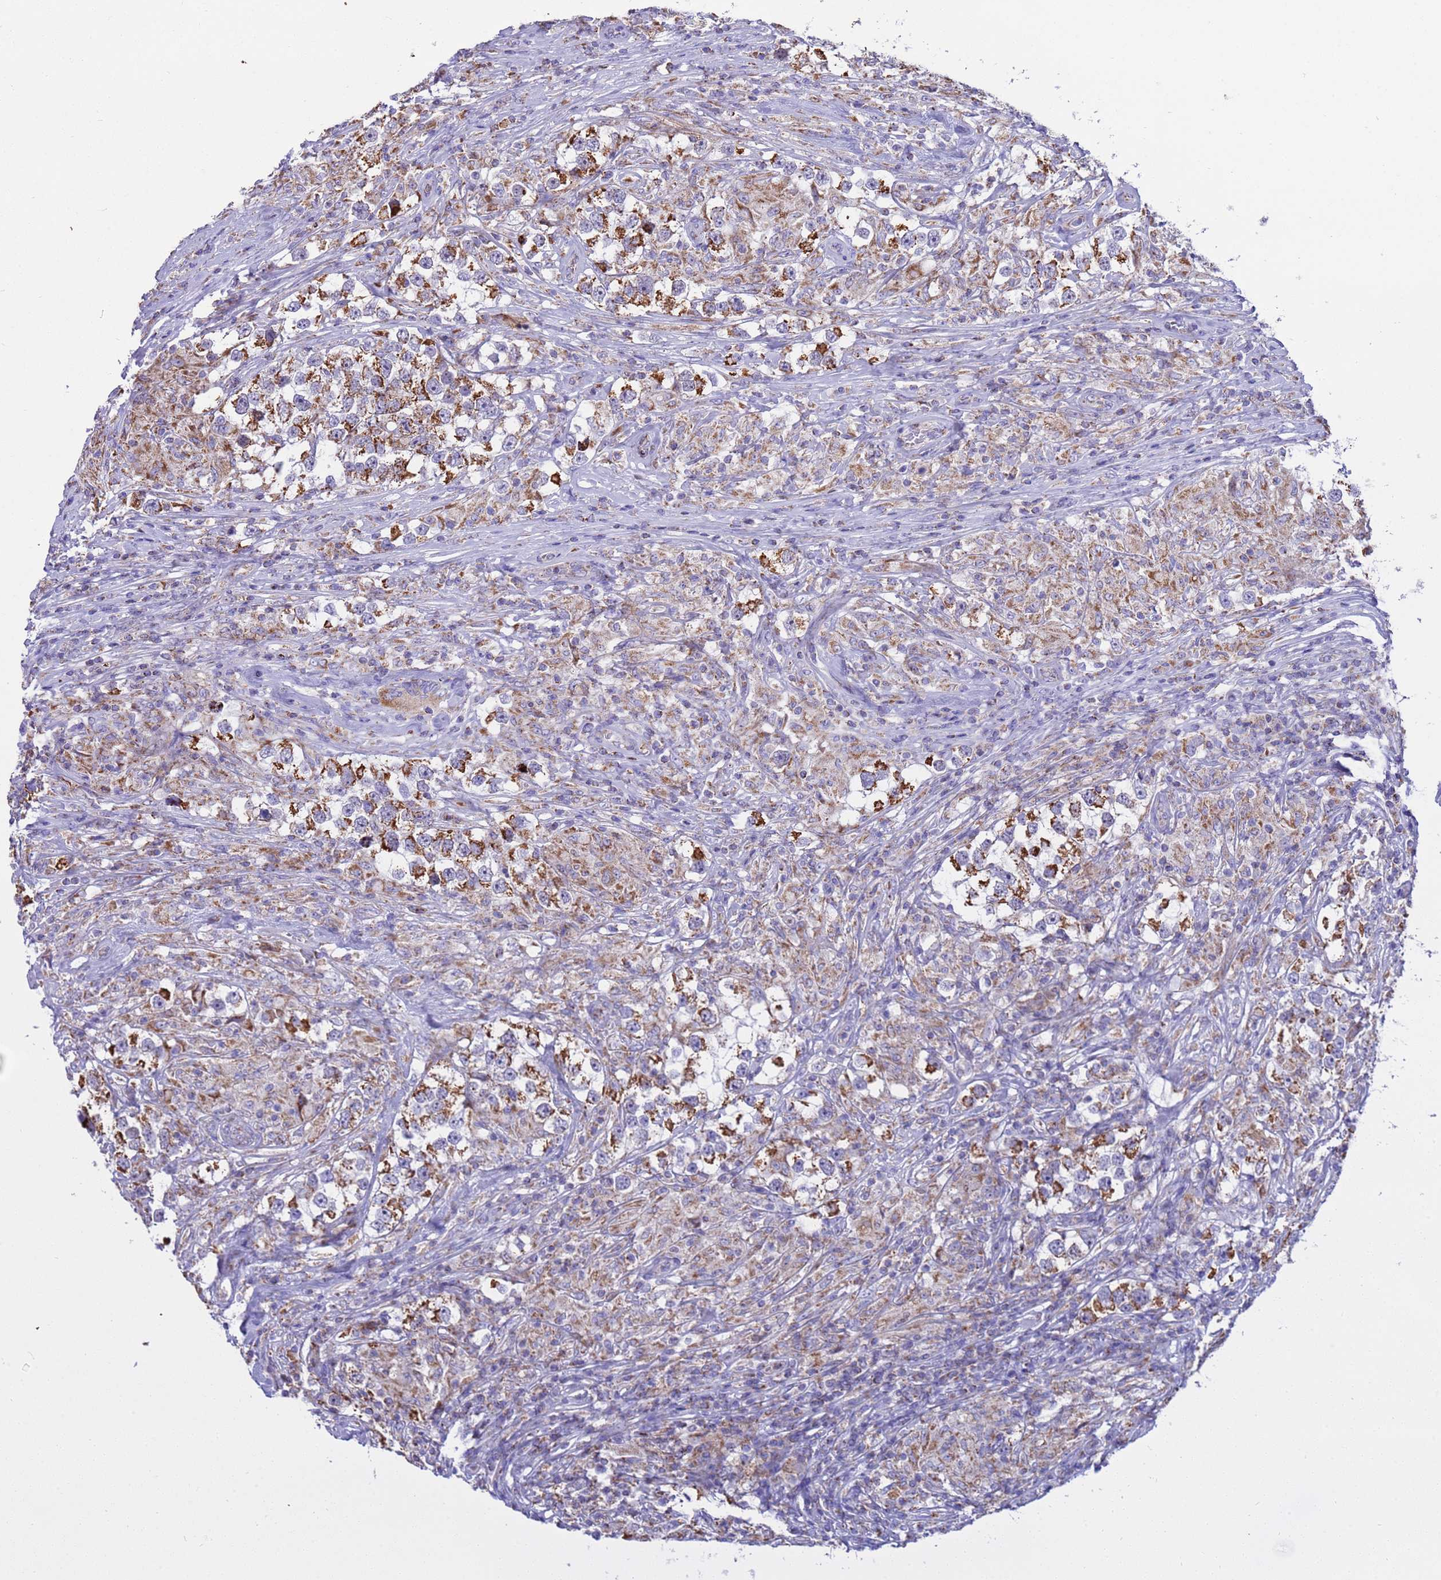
{"staining": {"intensity": "strong", "quantity": "25%-75%", "location": "cytoplasmic/membranous"}, "tissue": "testis cancer", "cell_type": "Tumor cells", "image_type": "cancer", "snomed": [{"axis": "morphology", "description": "Seminoma, NOS"}, {"axis": "topography", "description": "Testis"}], "caption": "Human testis seminoma stained with a brown dye shows strong cytoplasmic/membranous positive positivity in about 25%-75% of tumor cells.", "gene": "RNF165", "patient": {"sex": "male", "age": 46}}